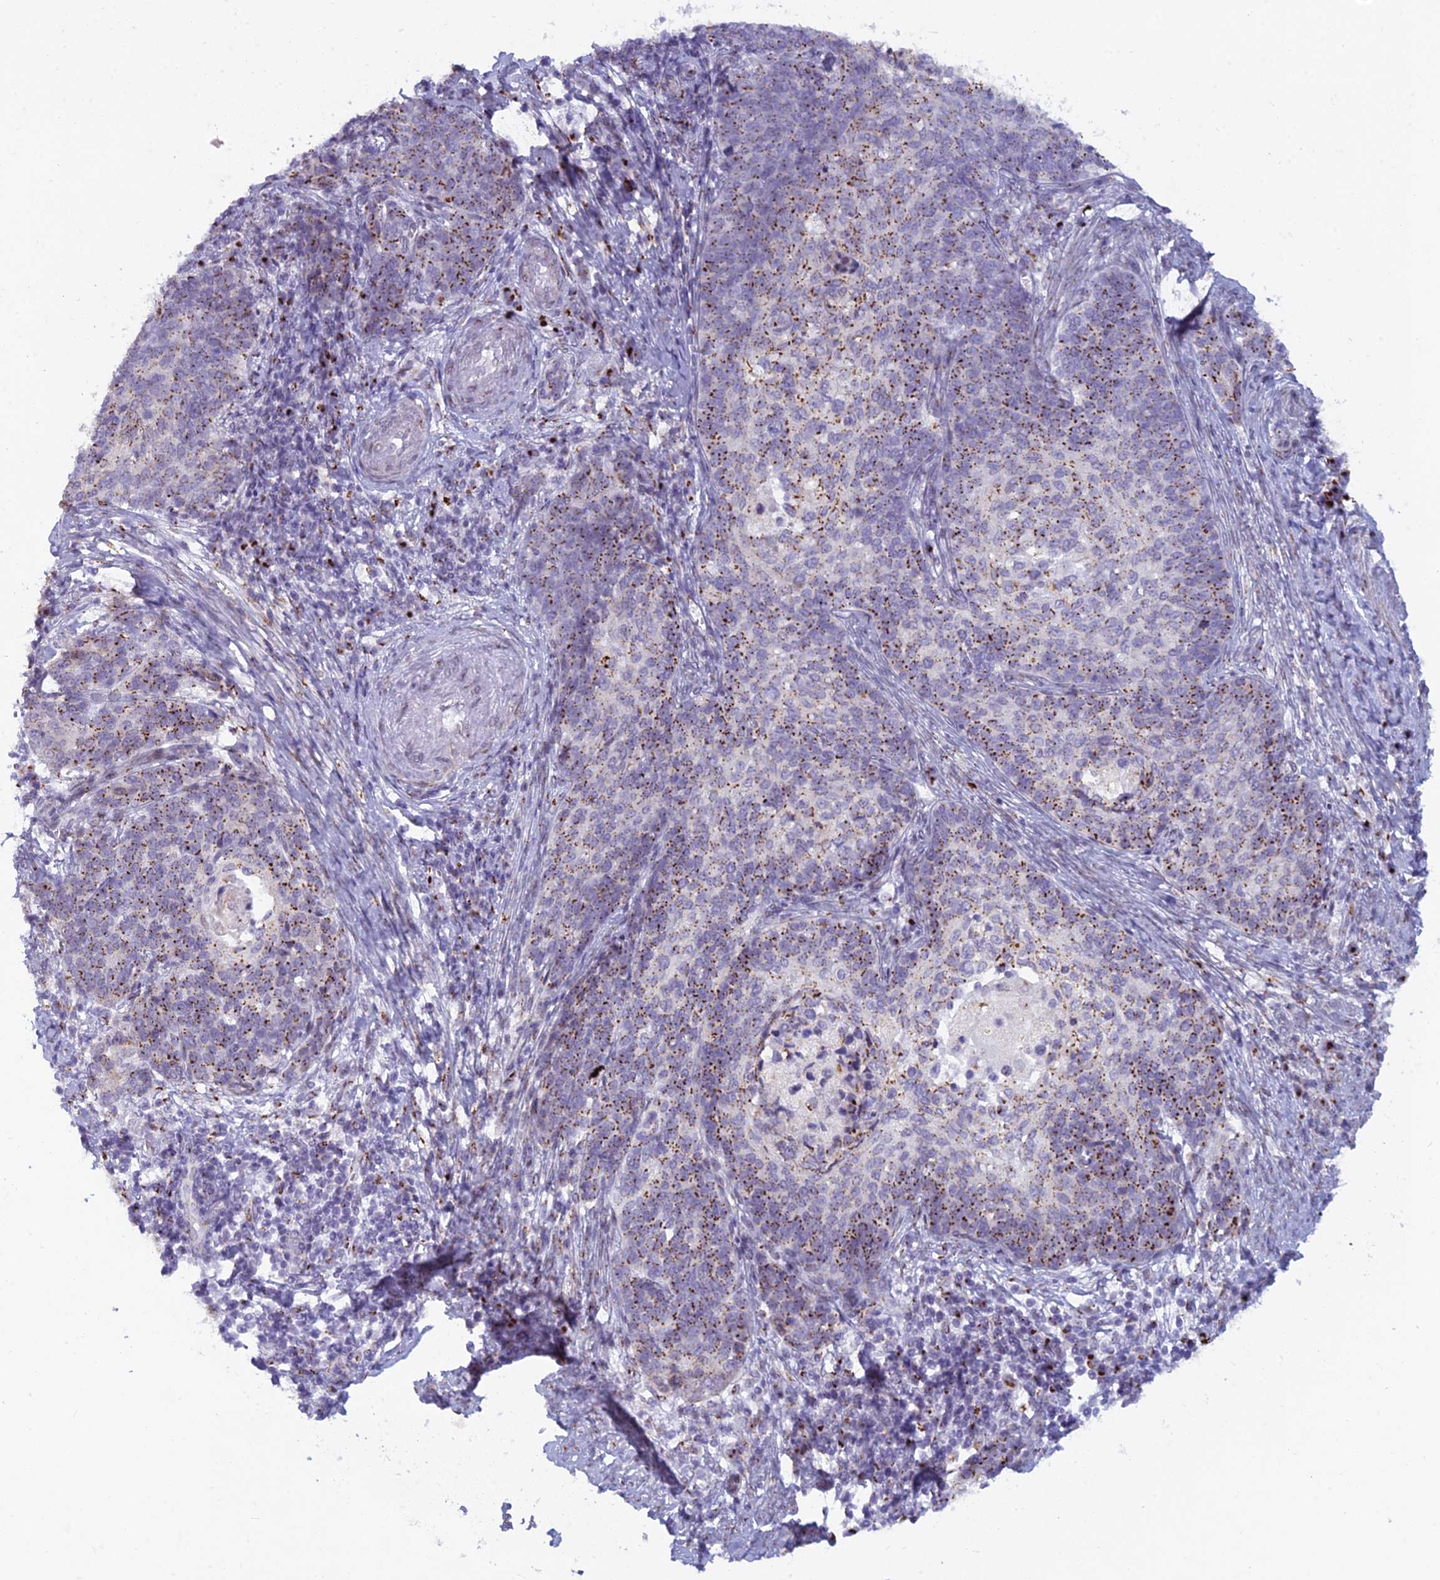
{"staining": {"intensity": "moderate", "quantity": ">75%", "location": "cytoplasmic/membranous"}, "tissue": "cervical cancer", "cell_type": "Tumor cells", "image_type": "cancer", "snomed": [{"axis": "morphology", "description": "Squamous cell carcinoma, NOS"}, {"axis": "topography", "description": "Cervix"}], "caption": "Immunohistochemical staining of cervical cancer (squamous cell carcinoma) displays medium levels of moderate cytoplasmic/membranous expression in approximately >75% of tumor cells.", "gene": "FAM3C", "patient": {"sex": "female", "age": 39}}